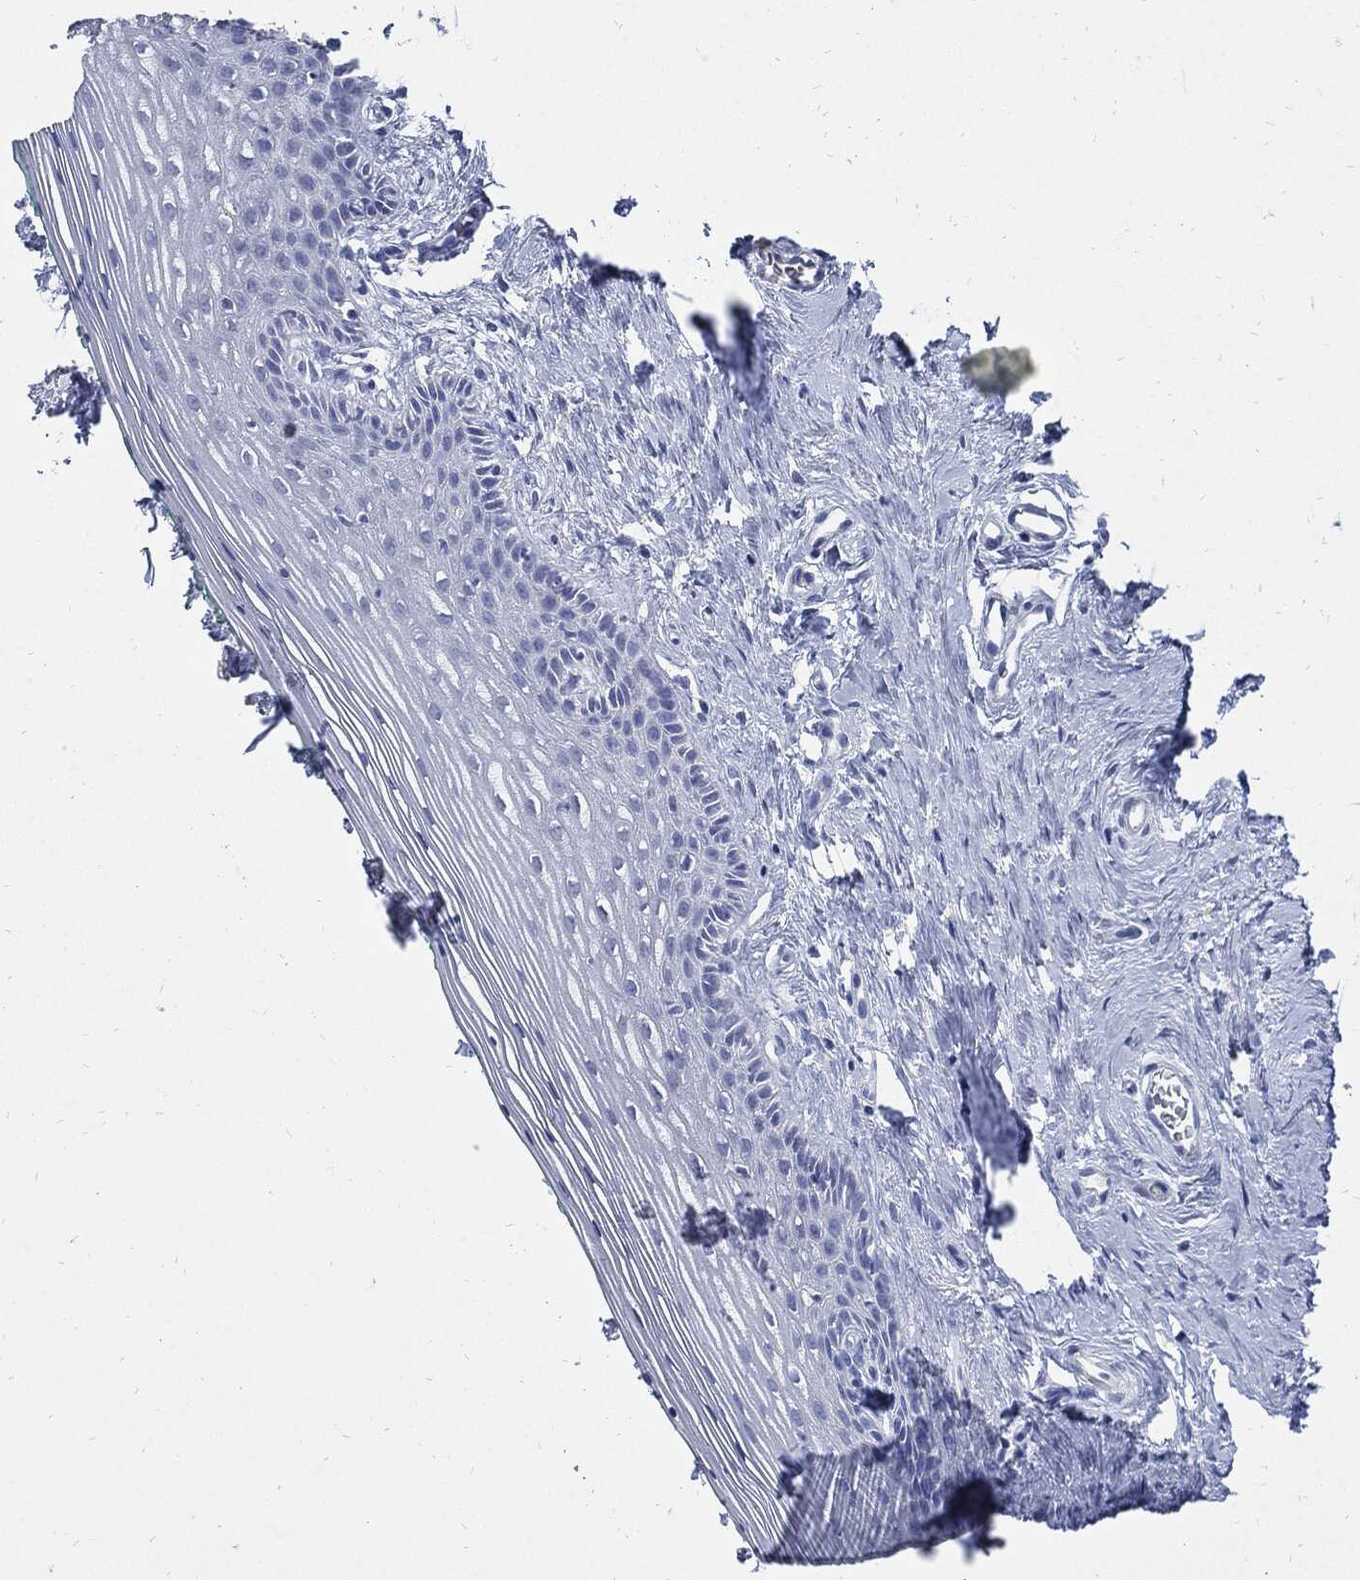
{"staining": {"intensity": "negative", "quantity": "none", "location": "none"}, "tissue": "vagina", "cell_type": "Squamous epithelial cells", "image_type": "normal", "snomed": [{"axis": "morphology", "description": "Normal tissue, NOS"}, {"axis": "topography", "description": "Vagina"}], "caption": "High power microscopy photomicrograph of an immunohistochemistry histopathology image of normal vagina, revealing no significant positivity in squamous epithelial cells. (Brightfield microscopy of DAB IHC at high magnification).", "gene": "CPE", "patient": {"sex": "female", "age": 45}}